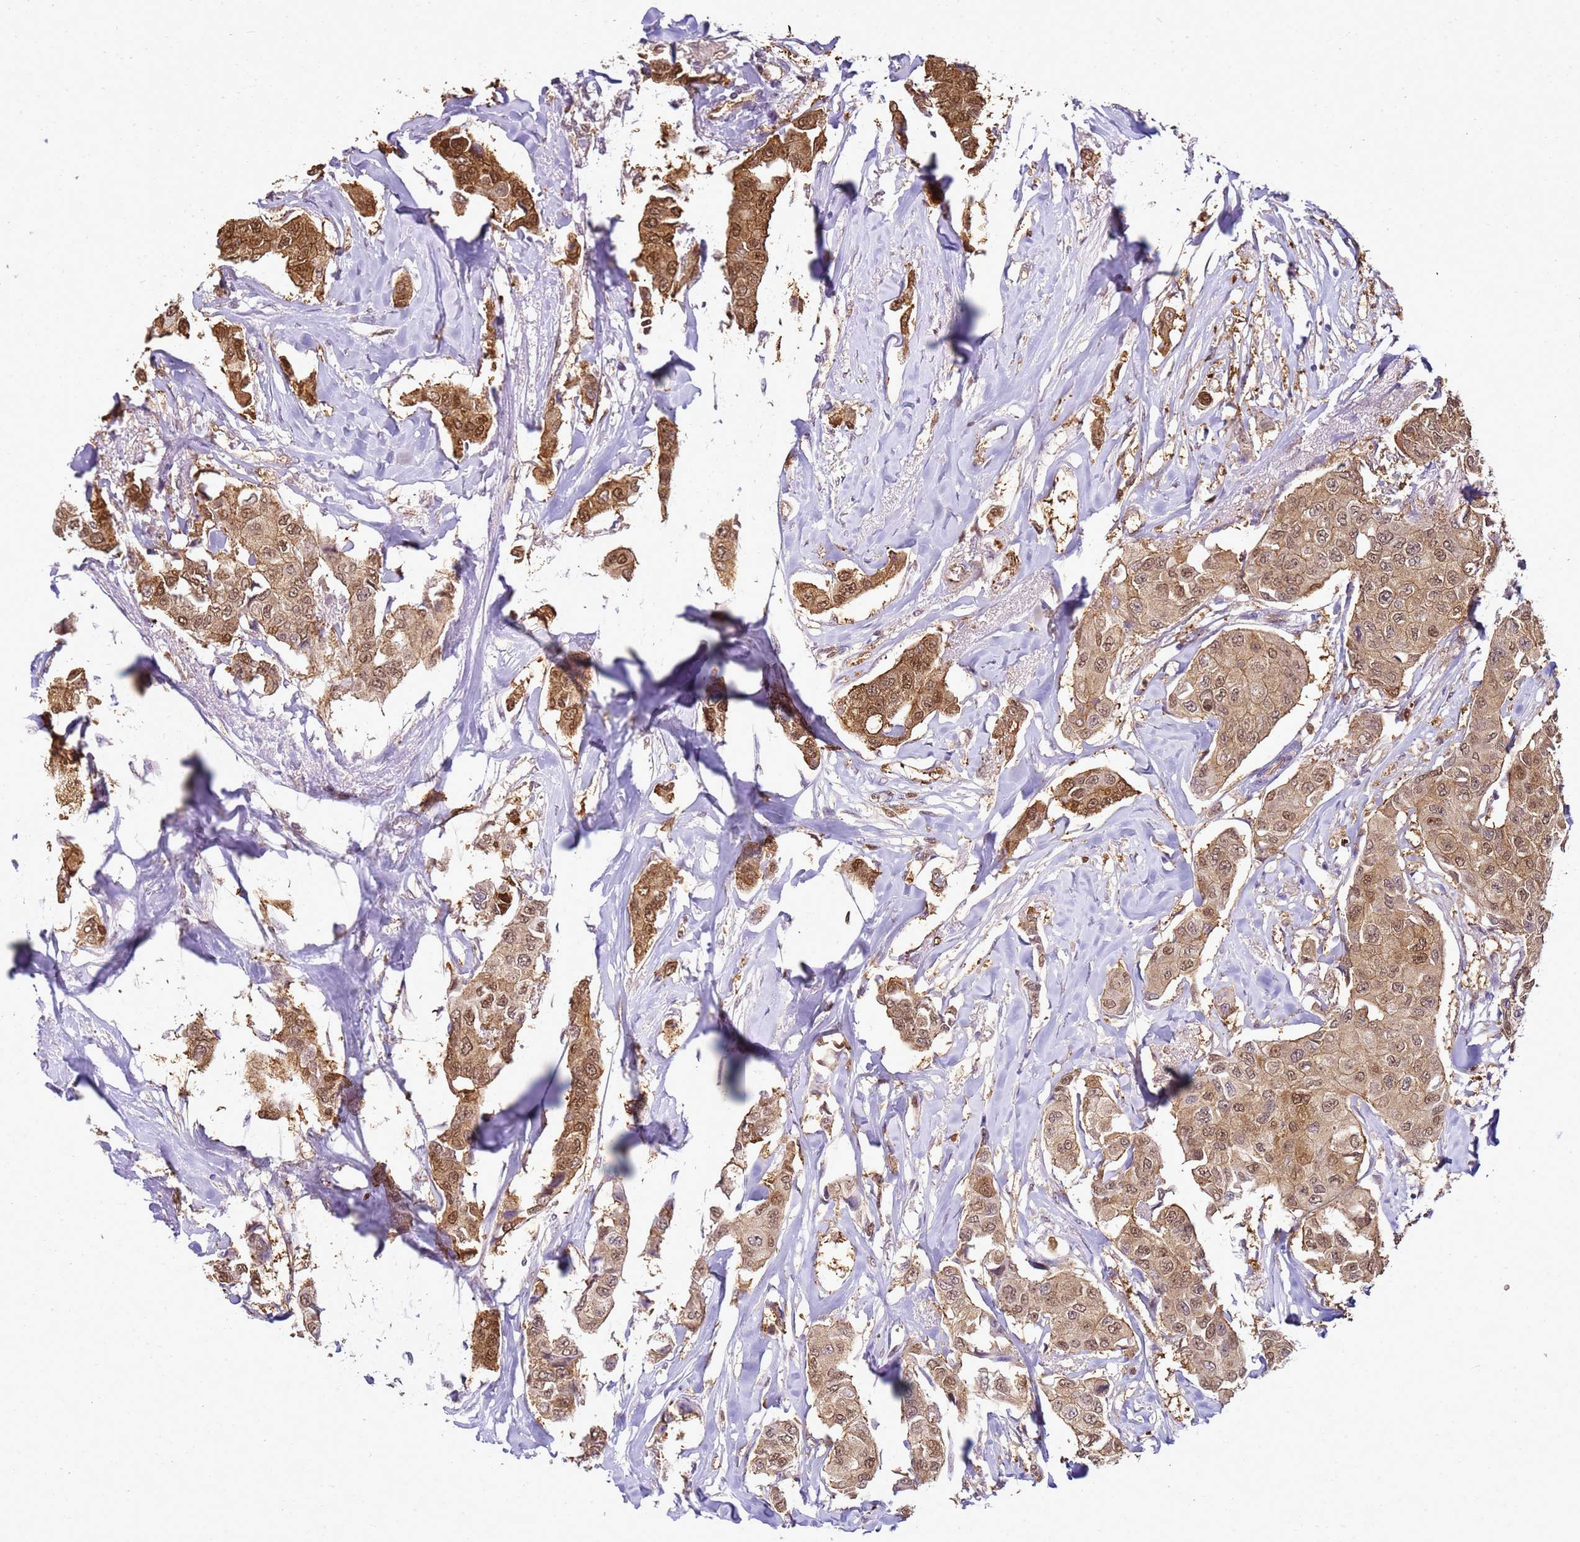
{"staining": {"intensity": "moderate", "quantity": ">75%", "location": "cytoplasmic/membranous,nuclear"}, "tissue": "breast cancer", "cell_type": "Tumor cells", "image_type": "cancer", "snomed": [{"axis": "morphology", "description": "Duct carcinoma"}, {"axis": "topography", "description": "Breast"}], "caption": "There is medium levels of moderate cytoplasmic/membranous and nuclear staining in tumor cells of breast intraductal carcinoma, as demonstrated by immunohistochemical staining (brown color).", "gene": "YWHAE", "patient": {"sex": "female", "age": 80}}